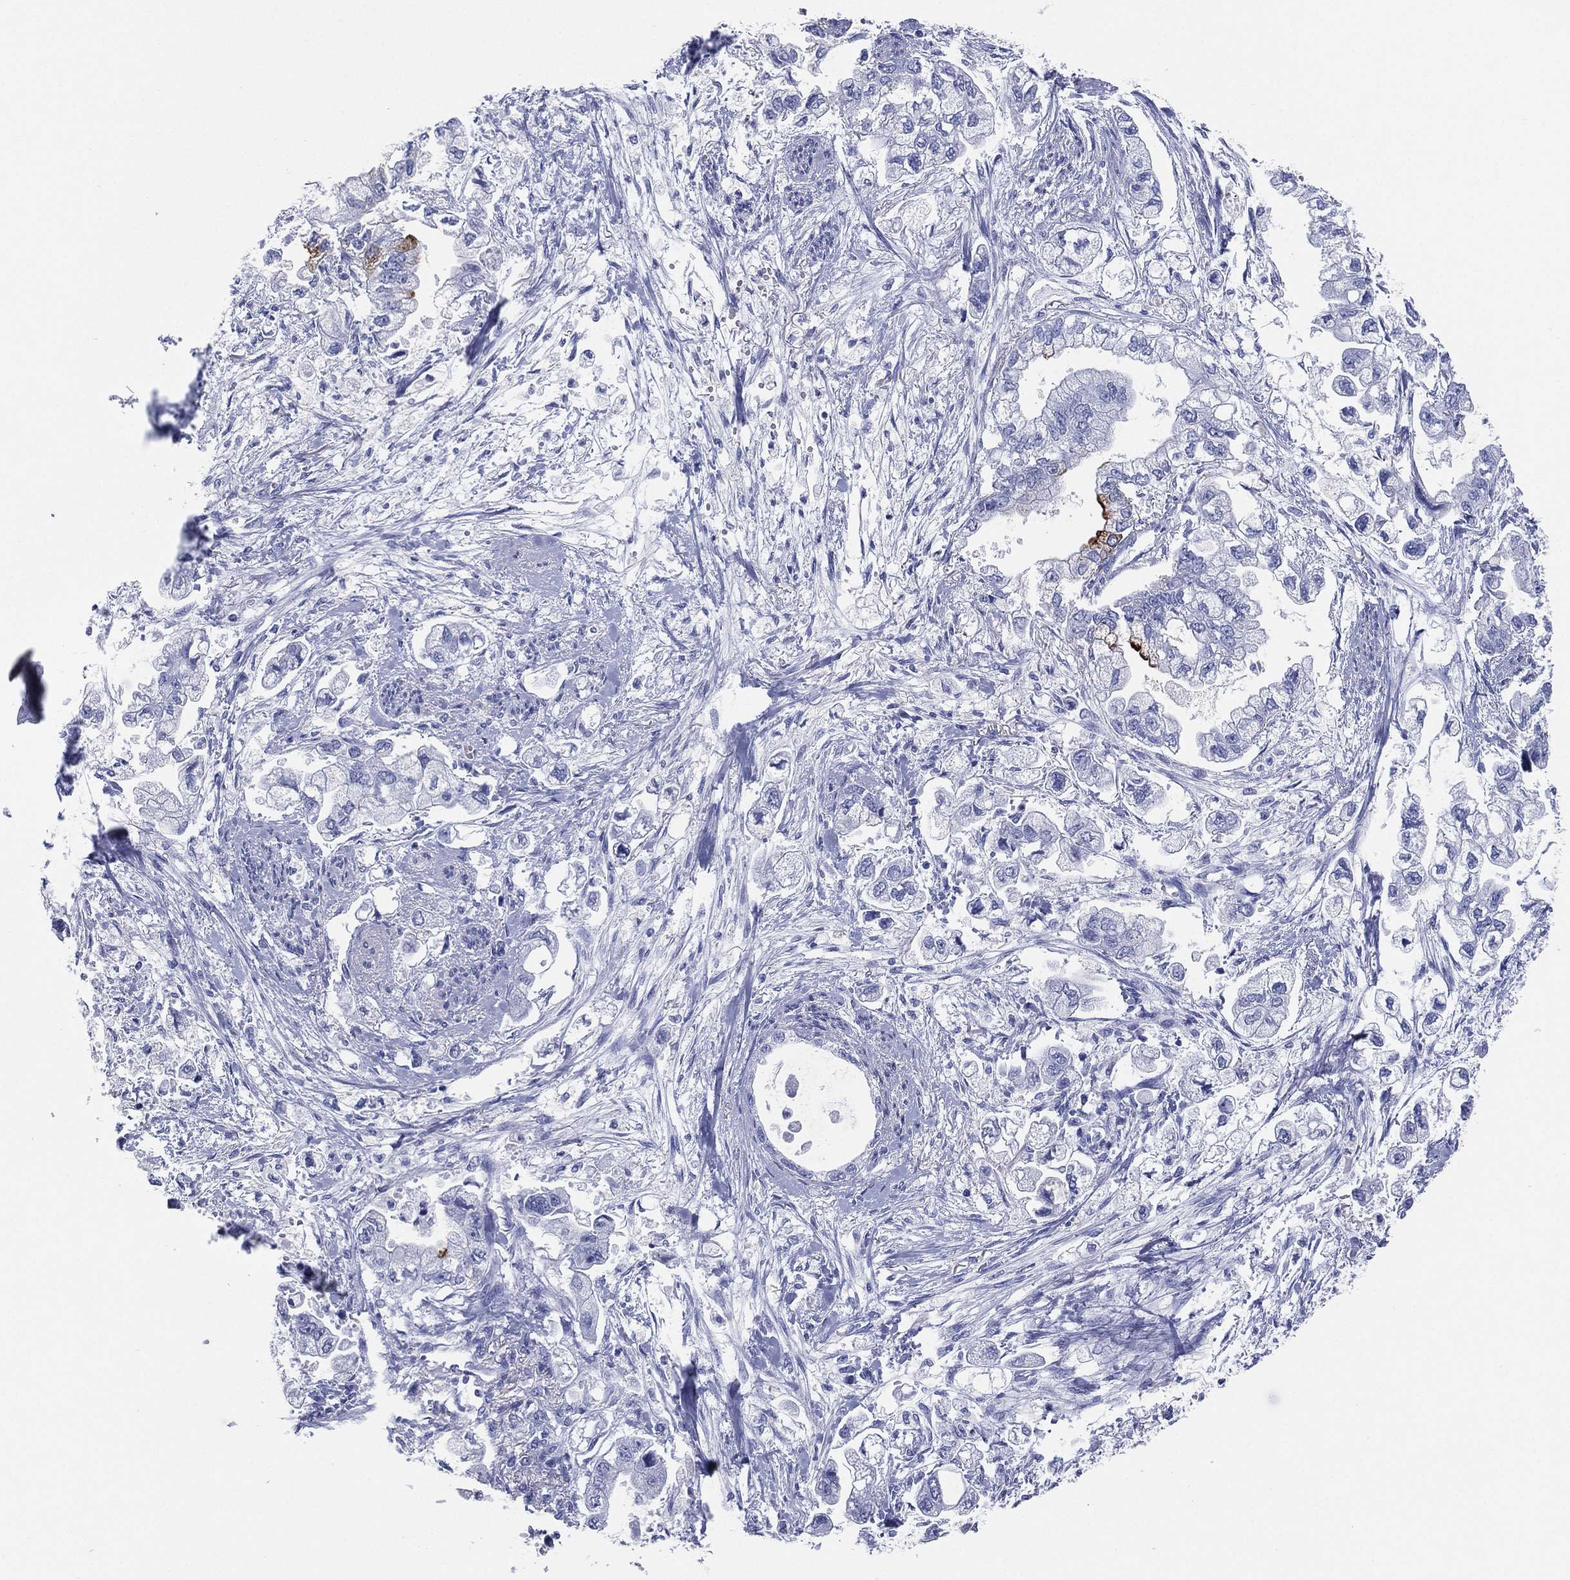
{"staining": {"intensity": "strong", "quantity": "<25%", "location": "cytoplasmic/membranous"}, "tissue": "stomach cancer", "cell_type": "Tumor cells", "image_type": "cancer", "snomed": [{"axis": "morphology", "description": "Normal tissue, NOS"}, {"axis": "morphology", "description": "Adenocarcinoma, NOS"}, {"axis": "topography", "description": "Stomach"}], "caption": "Stomach cancer (adenocarcinoma) stained with a brown dye displays strong cytoplasmic/membranous positive expression in about <25% of tumor cells.", "gene": "CD79A", "patient": {"sex": "male", "age": 62}}